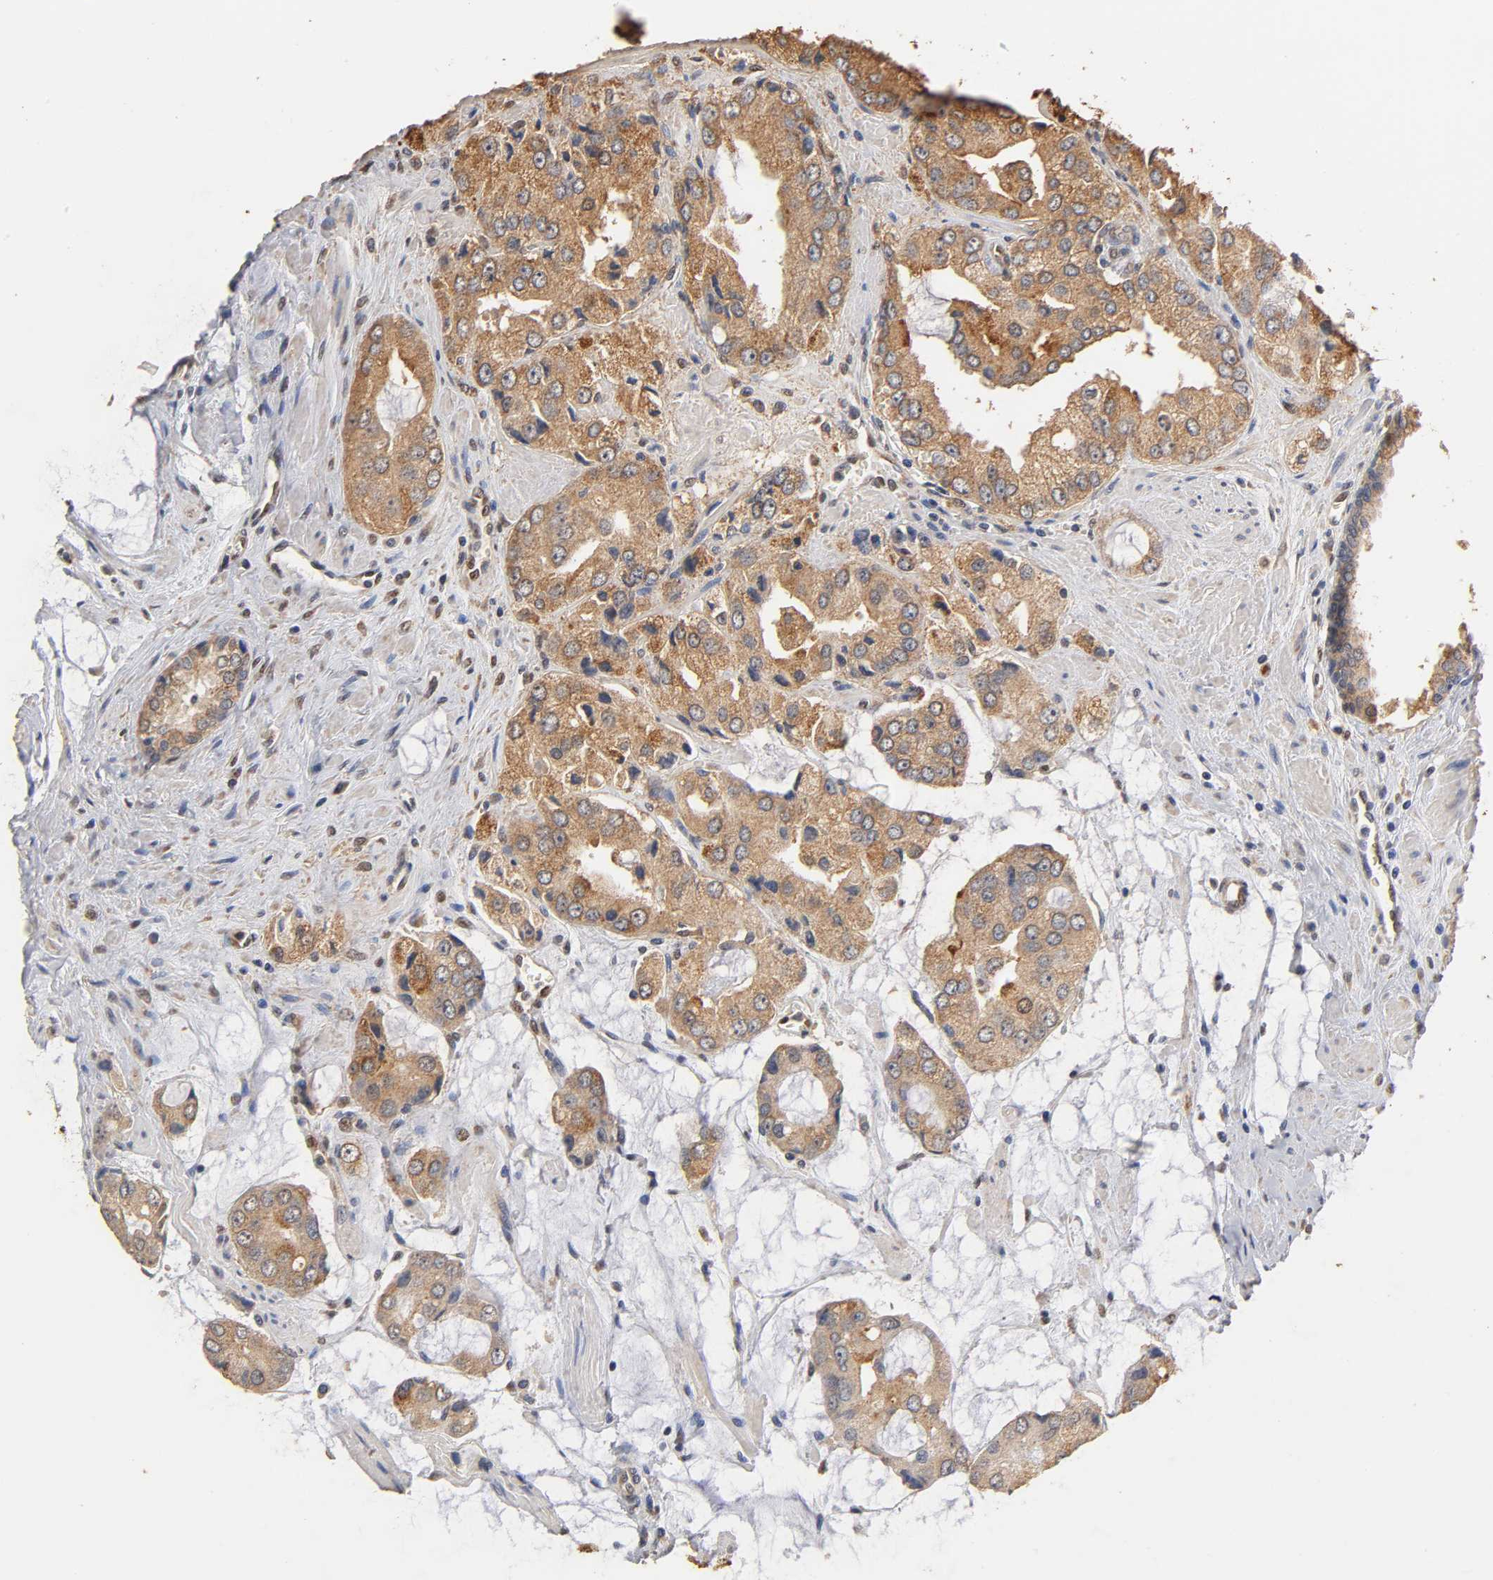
{"staining": {"intensity": "strong", "quantity": ">75%", "location": "cytoplasmic/membranous"}, "tissue": "prostate cancer", "cell_type": "Tumor cells", "image_type": "cancer", "snomed": [{"axis": "morphology", "description": "Adenocarcinoma, High grade"}, {"axis": "topography", "description": "Prostate"}], "caption": "Immunohistochemical staining of human prostate adenocarcinoma (high-grade) demonstrates high levels of strong cytoplasmic/membranous staining in about >75% of tumor cells. Immunohistochemistry (ihc) stains the protein of interest in brown and the nuclei are stained blue.", "gene": "PKN1", "patient": {"sex": "male", "age": 67}}